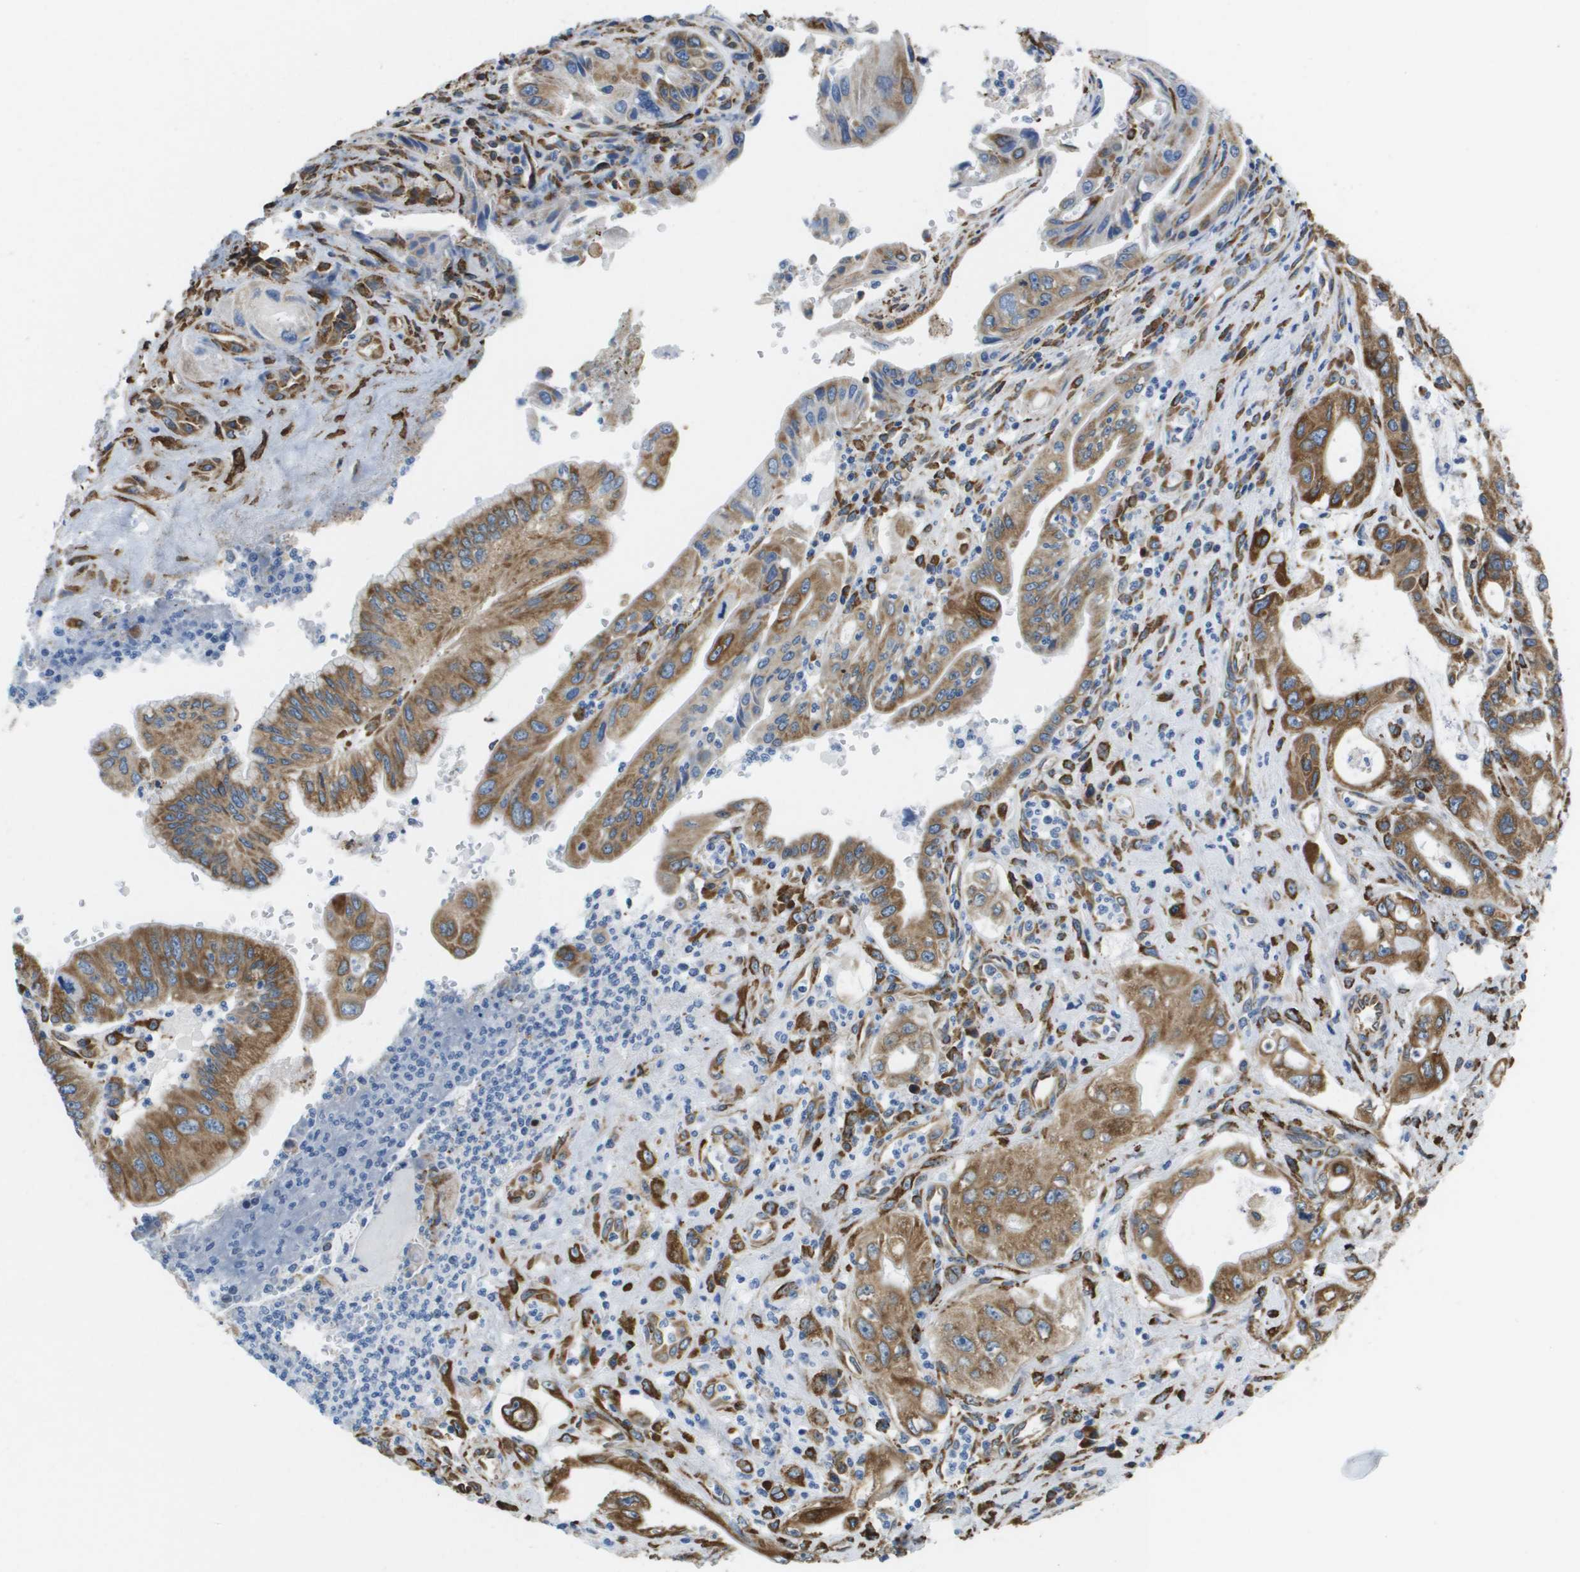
{"staining": {"intensity": "moderate", "quantity": ">75%", "location": "cytoplasmic/membranous"}, "tissue": "pancreatic cancer", "cell_type": "Tumor cells", "image_type": "cancer", "snomed": [{"axis": "morphology", "description": "Adenocarcinoma, NOS"}, {"axis": "topography", "description": "Pancreas"}], "caption": "About >75% of tumor cells in human pancreatic cancer reveal moderate cytoplasmic/membranous protein expression as visualized by brown immunohistochemical staining.", "gene": "ST3GAL2", "patient": {"sex": "female", "age": 73}}